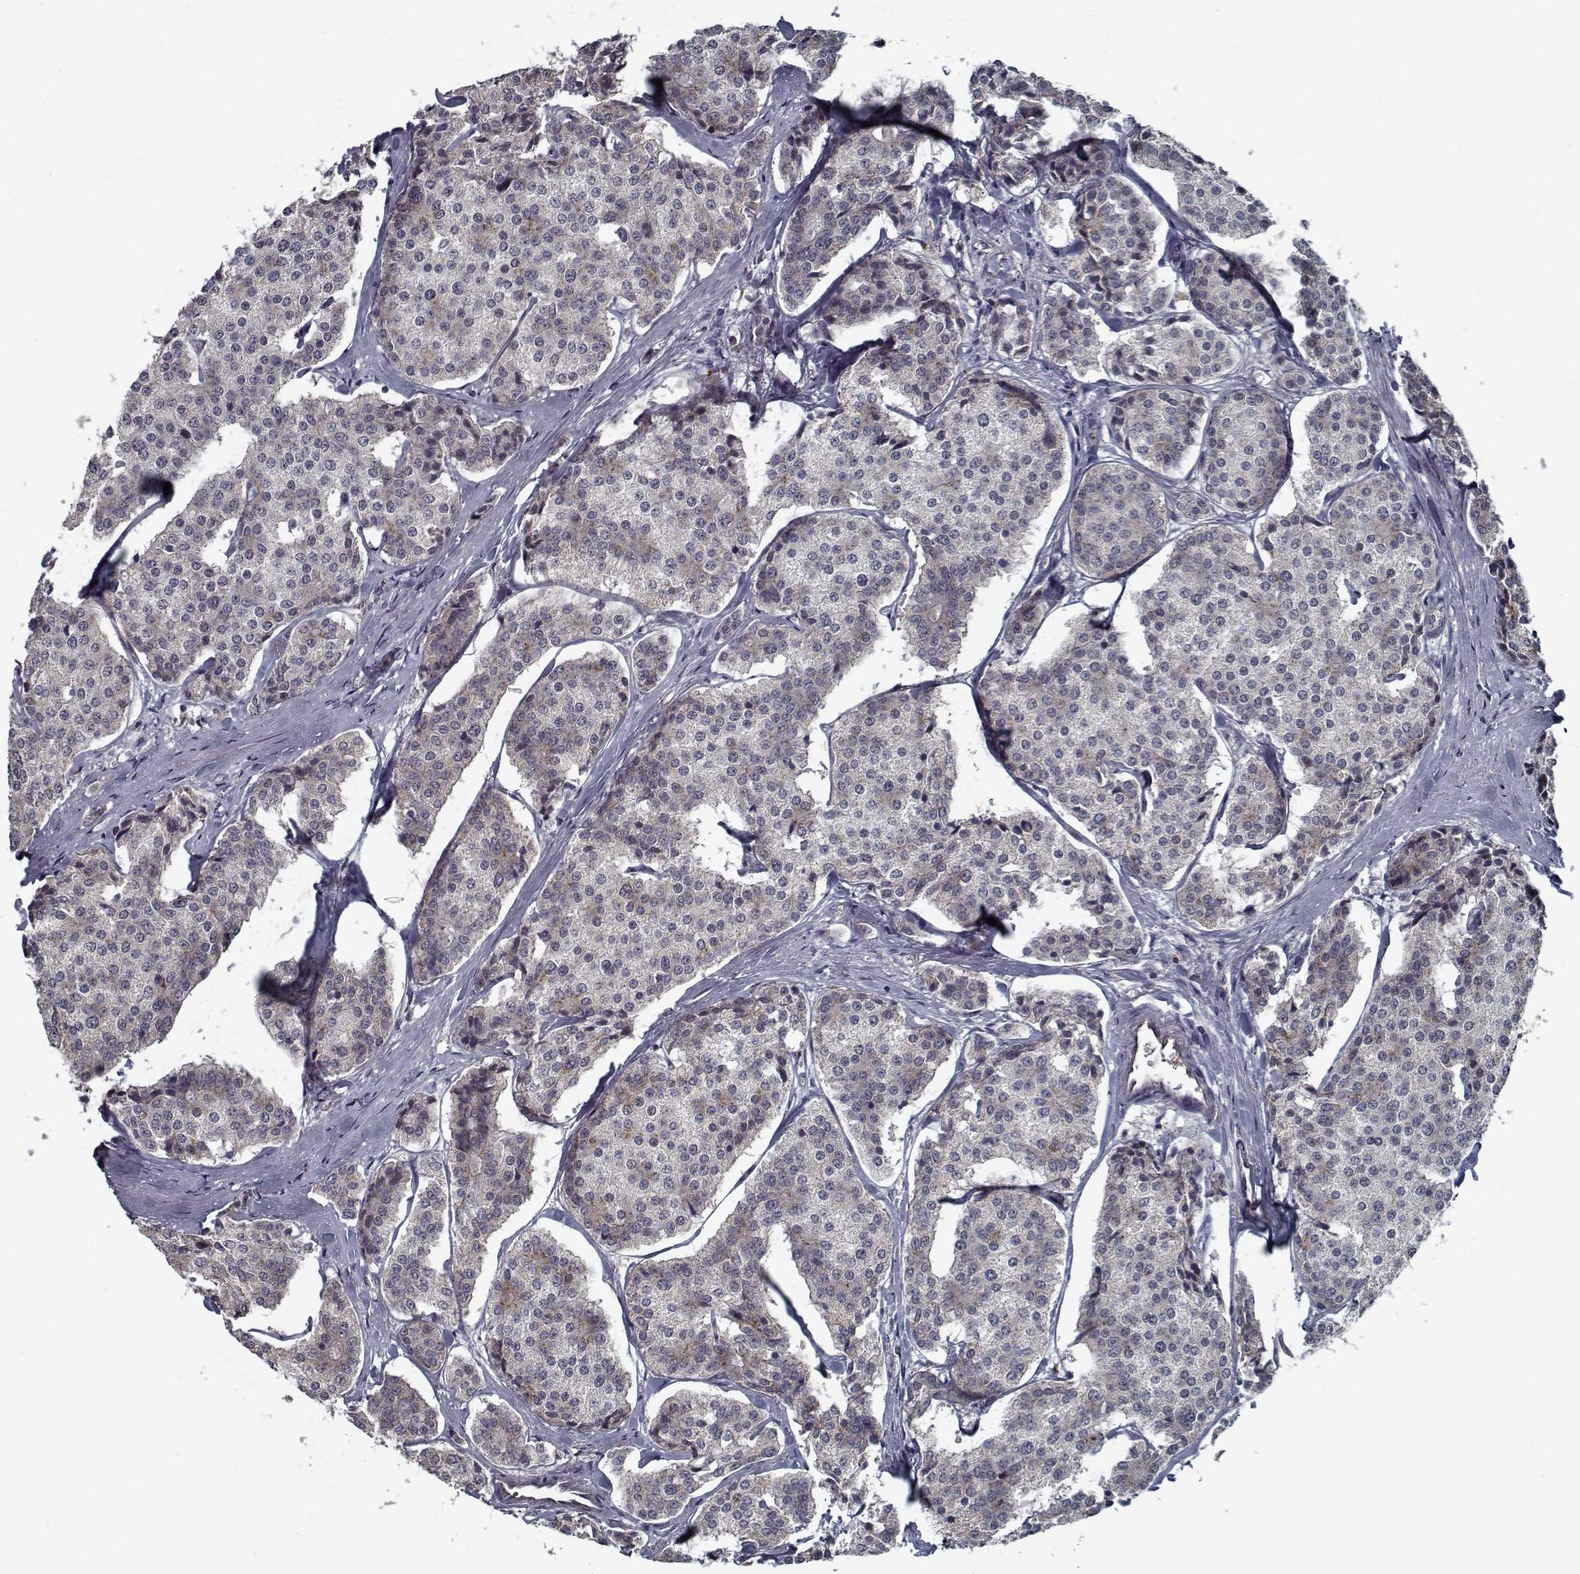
{"staining": {"intensity": "strong", "quantity": "<25%", "location": "cytoplasmic/membranous"}, "tissue": "carcinoid", "cell_type": "Tumor cells", "image_type": "cancer", "snomed": [{"axis": "morphology", "description": "Carcinoid, malignant, NOS"}, {"axis": "topography", "description": "Small intestine"}], "caption": "Immunohistochemical staining of carcinoid exhibits medium levels of strong cytoplasmic/membranous protein positivity in about <25% of tumor cells.", "gene": "NLK", "patient": {"sex": "female", "age": 65}}